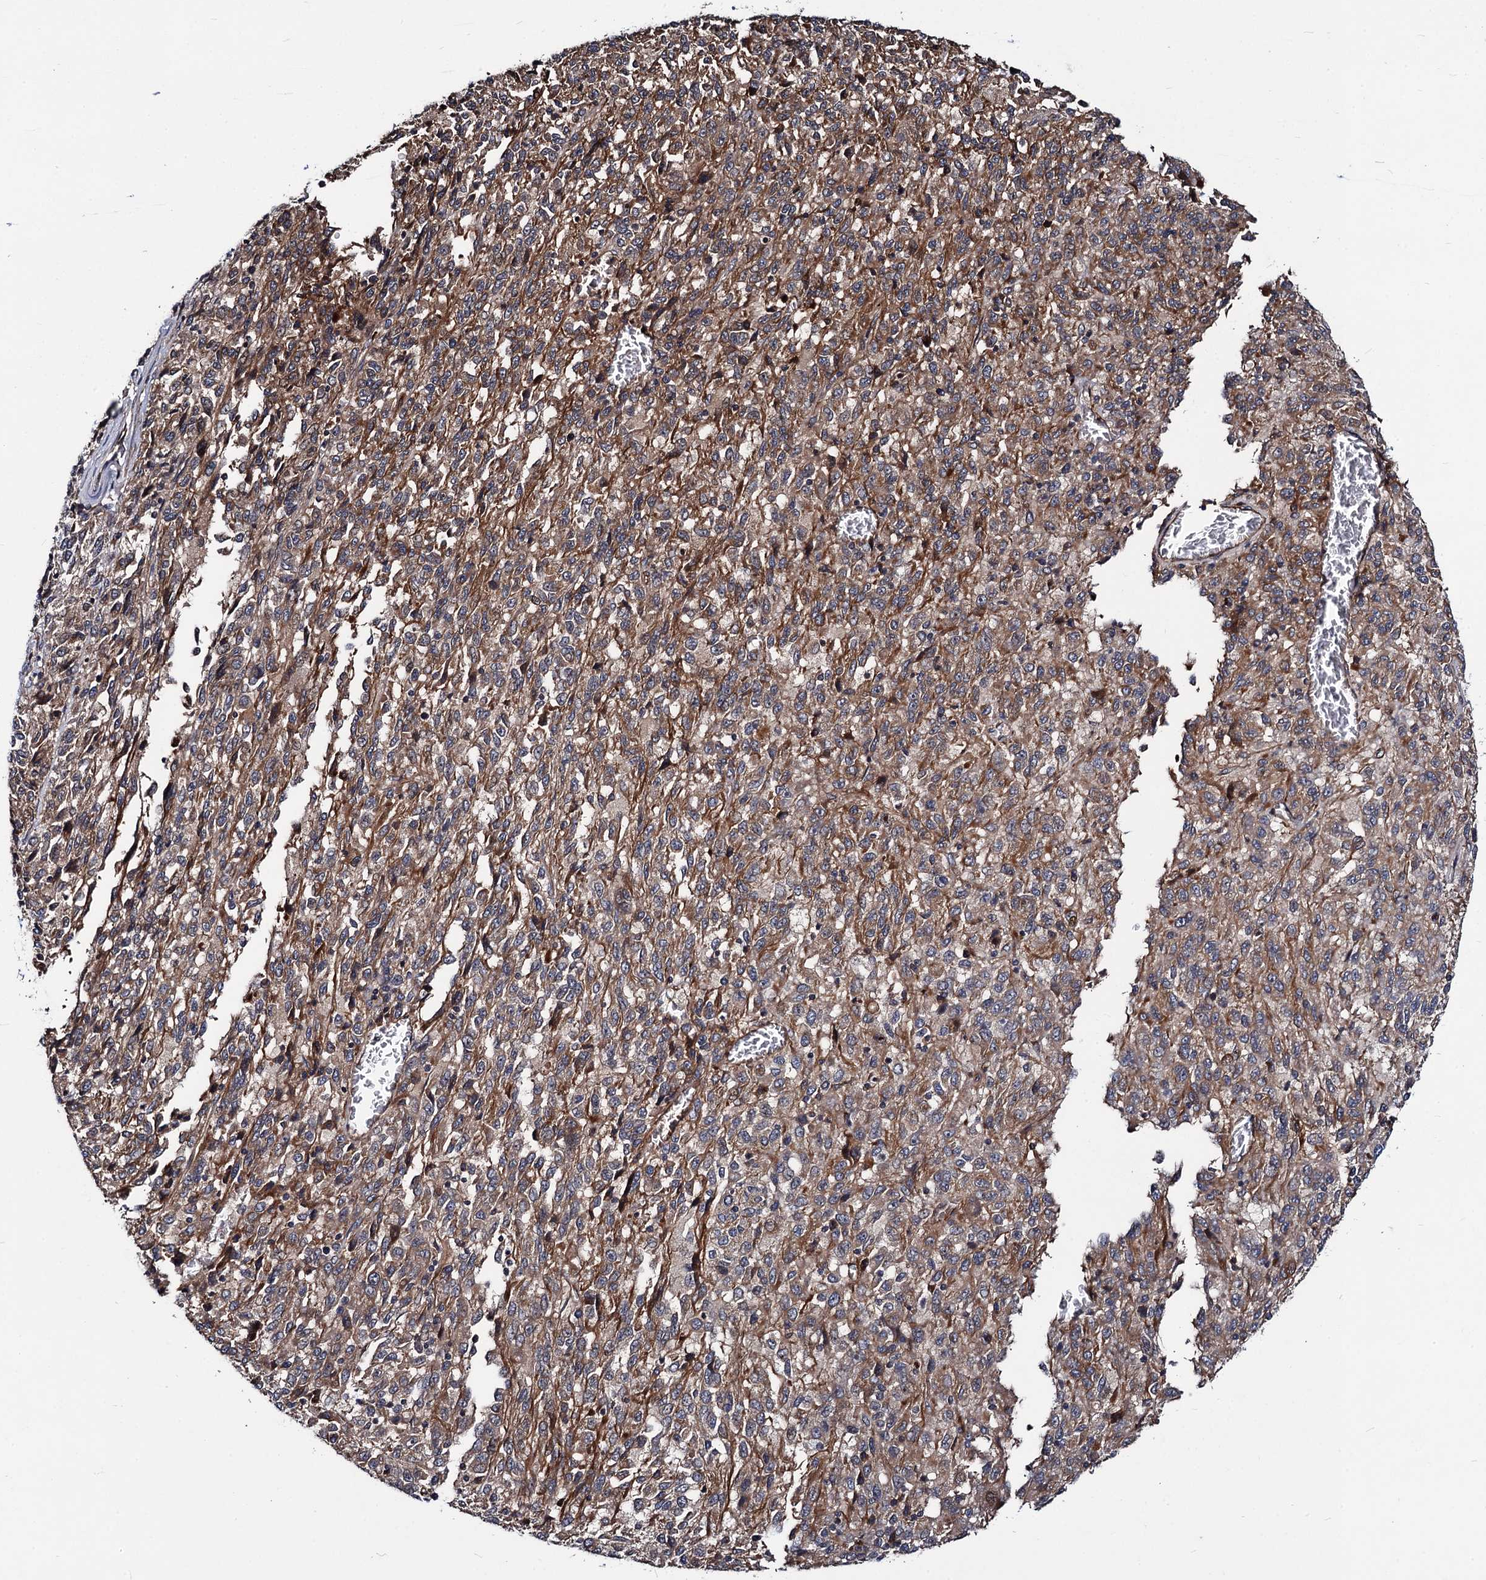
{"staining": {"intensity": "moderate", "quantity": "25%-75%", "location": "cytoplasmic/membranous"}, "tissue": "melanoma", "cell_type": "Tumor cells", "image_type": "cancer", "snomed": [{"axis": "morphology", "description": "Malignant melanoma, Metastatic site"}, {"axis": "topography", "description": "Lung"}], "caption": "A medium amount of moderate cytoplasmic/membranous staining is present in about 25%-75% of tumor cells in melanoma tissue.", "gene": "KXD1", "patient": {"sex": "male", "age": 64}}